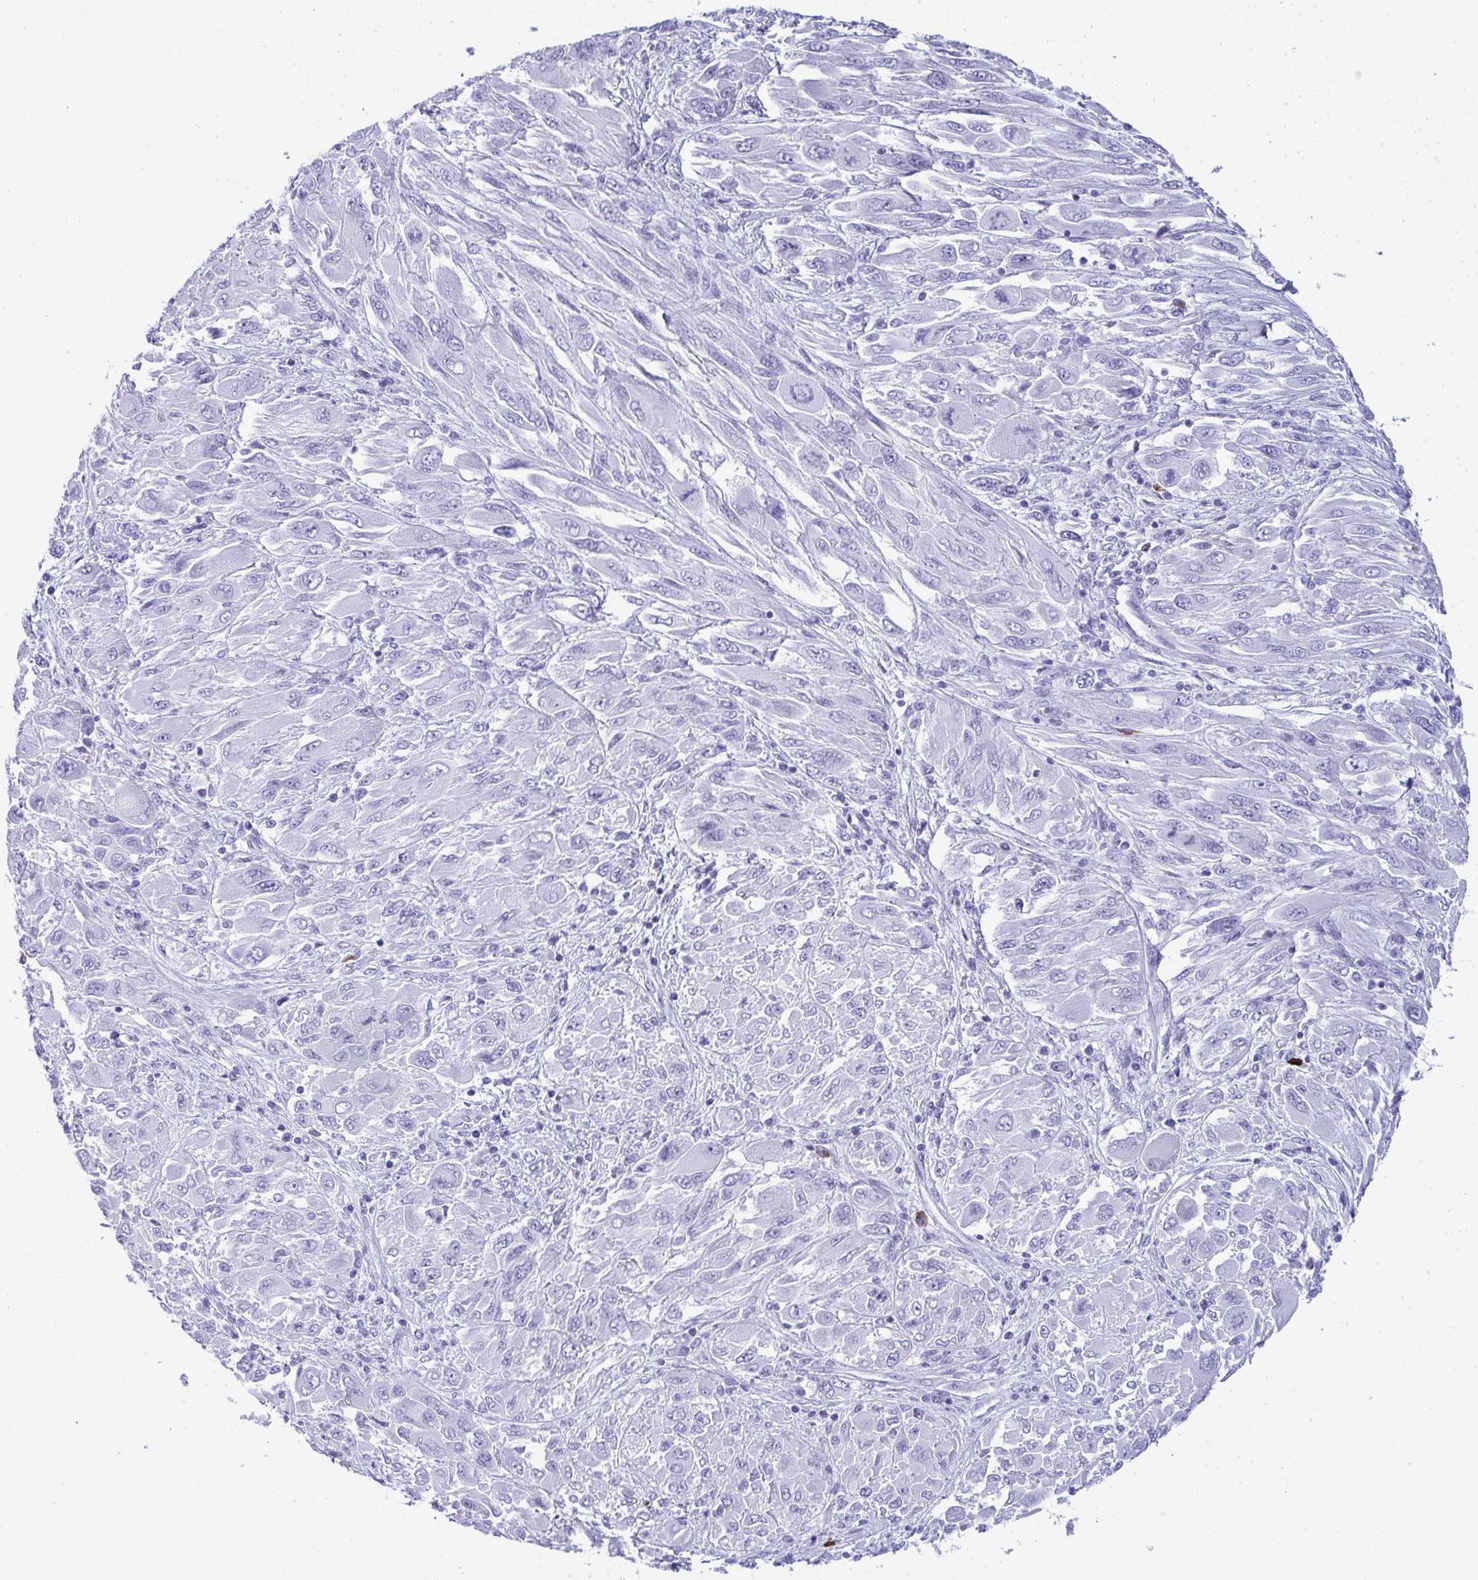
{"staining": {"intensity": "negative", "quantity": "none", "location": "none"}, "tissue": "melanoma", "cell_type": "Tumor cells", "image_type": "cancer", "snomed": [{"axis": "morphology", "description": "Malignant melanoma, NOS"}, {"axis": "topography", "description": "Skin"}], "caption": "IHC of malignant melanoma demonstrates no staining in tumor cells.", "gene": "JCHAIN", "patient": {"sex": "female", "age": 91}}